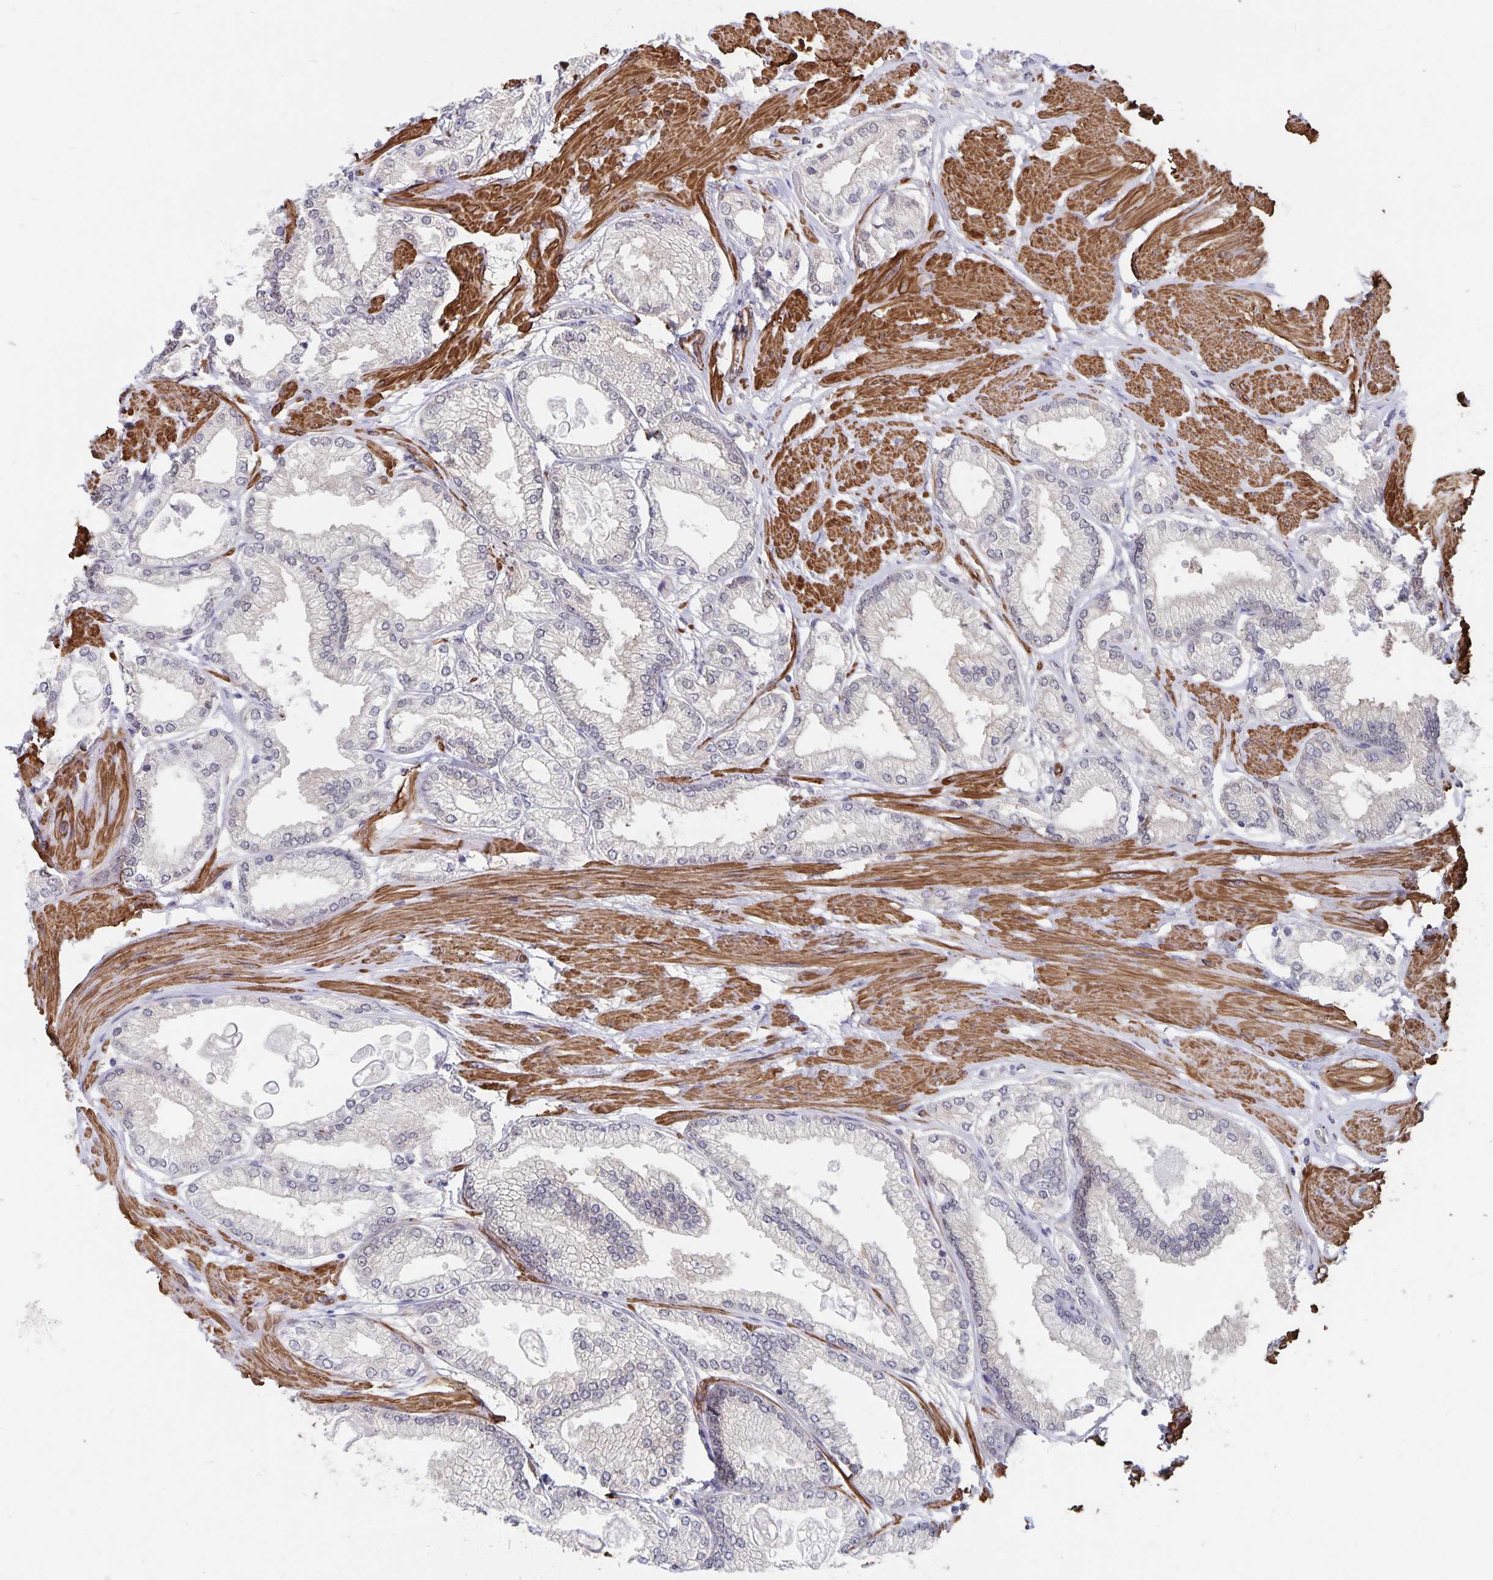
{"staining": {"intensity": "negative", "quantity": "none", "location": "none"}, "tissue": "prostate cancer", "cell_type": "Tumor cells", "image_type": "cancer", "snomed": [{"axis": "morphology", "description": "Adenocarcinoma, High grade"}, {"axis": "topography", "description": "Prostate"}], "caption": "This micrograph is of prostate cancer stained with immunohistochemistry to label a protein in brown with the nuclei are counter-stained blue. There is no staining in tumor cells.", "gene": "BAG6", "patient": {"sex": "male", "age": 68}}